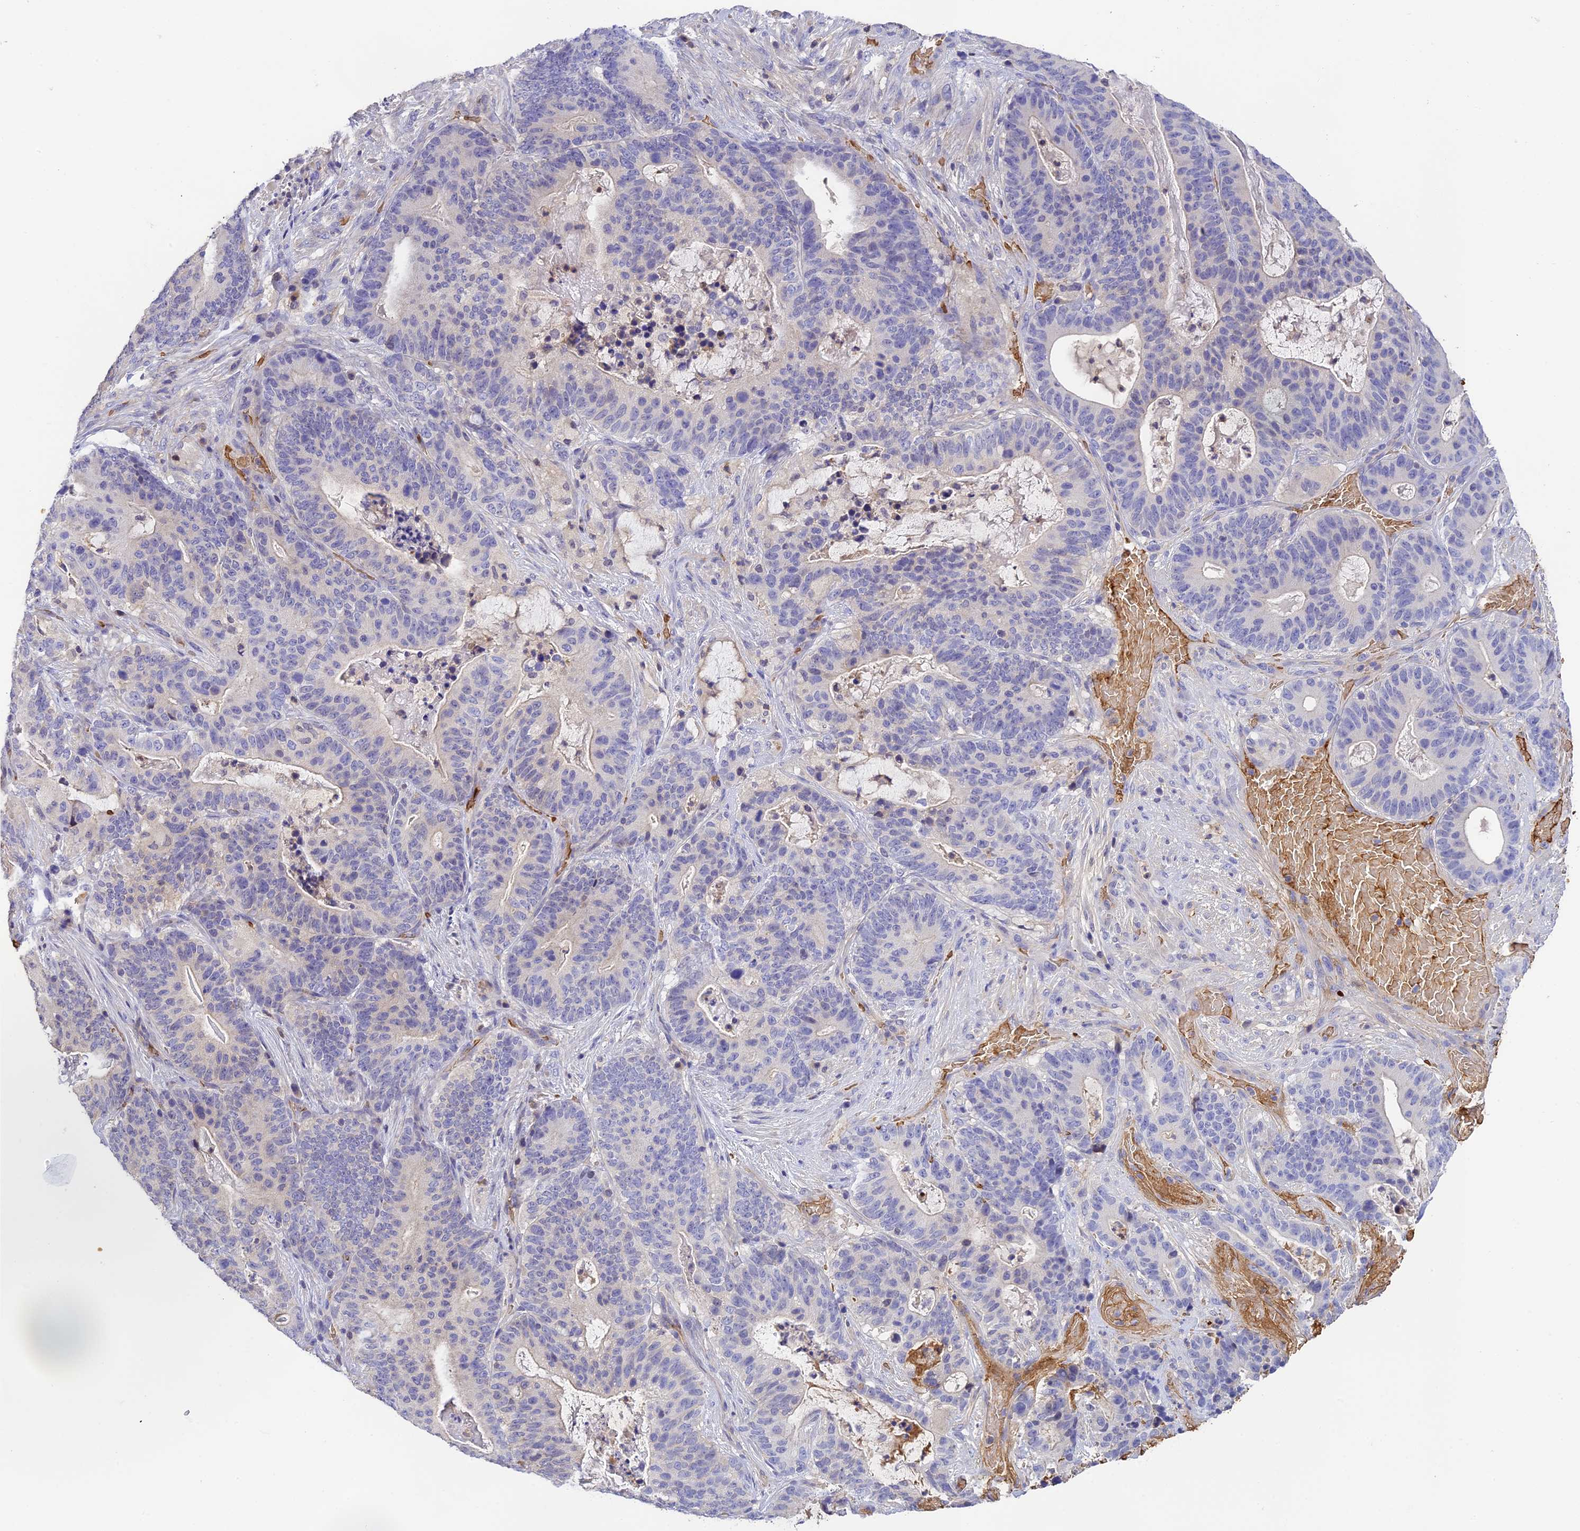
{"staining": {"intensity": "negative", "quantity": "none", "location": "none"}, "tissue": "stomach cancer", "cell_type": "Tumor cells", "image_type": "cancer", "snomed": [{"axis": "morphology", "description": "Normal tissue, NOS"}, {"axis": "morphology", "description": "Adenocarcinoma, NOS"}, {"axis": "topography", "description": "Stomach"}], "caption": "Tumor cells show no significant protein expression in stomach cancer (adenocarcinoma). (DAB immunohistochemistry with hematoxylin counter stain).", "gene": "HDHD2", "patient": {"sex": "female", "age": 64}}